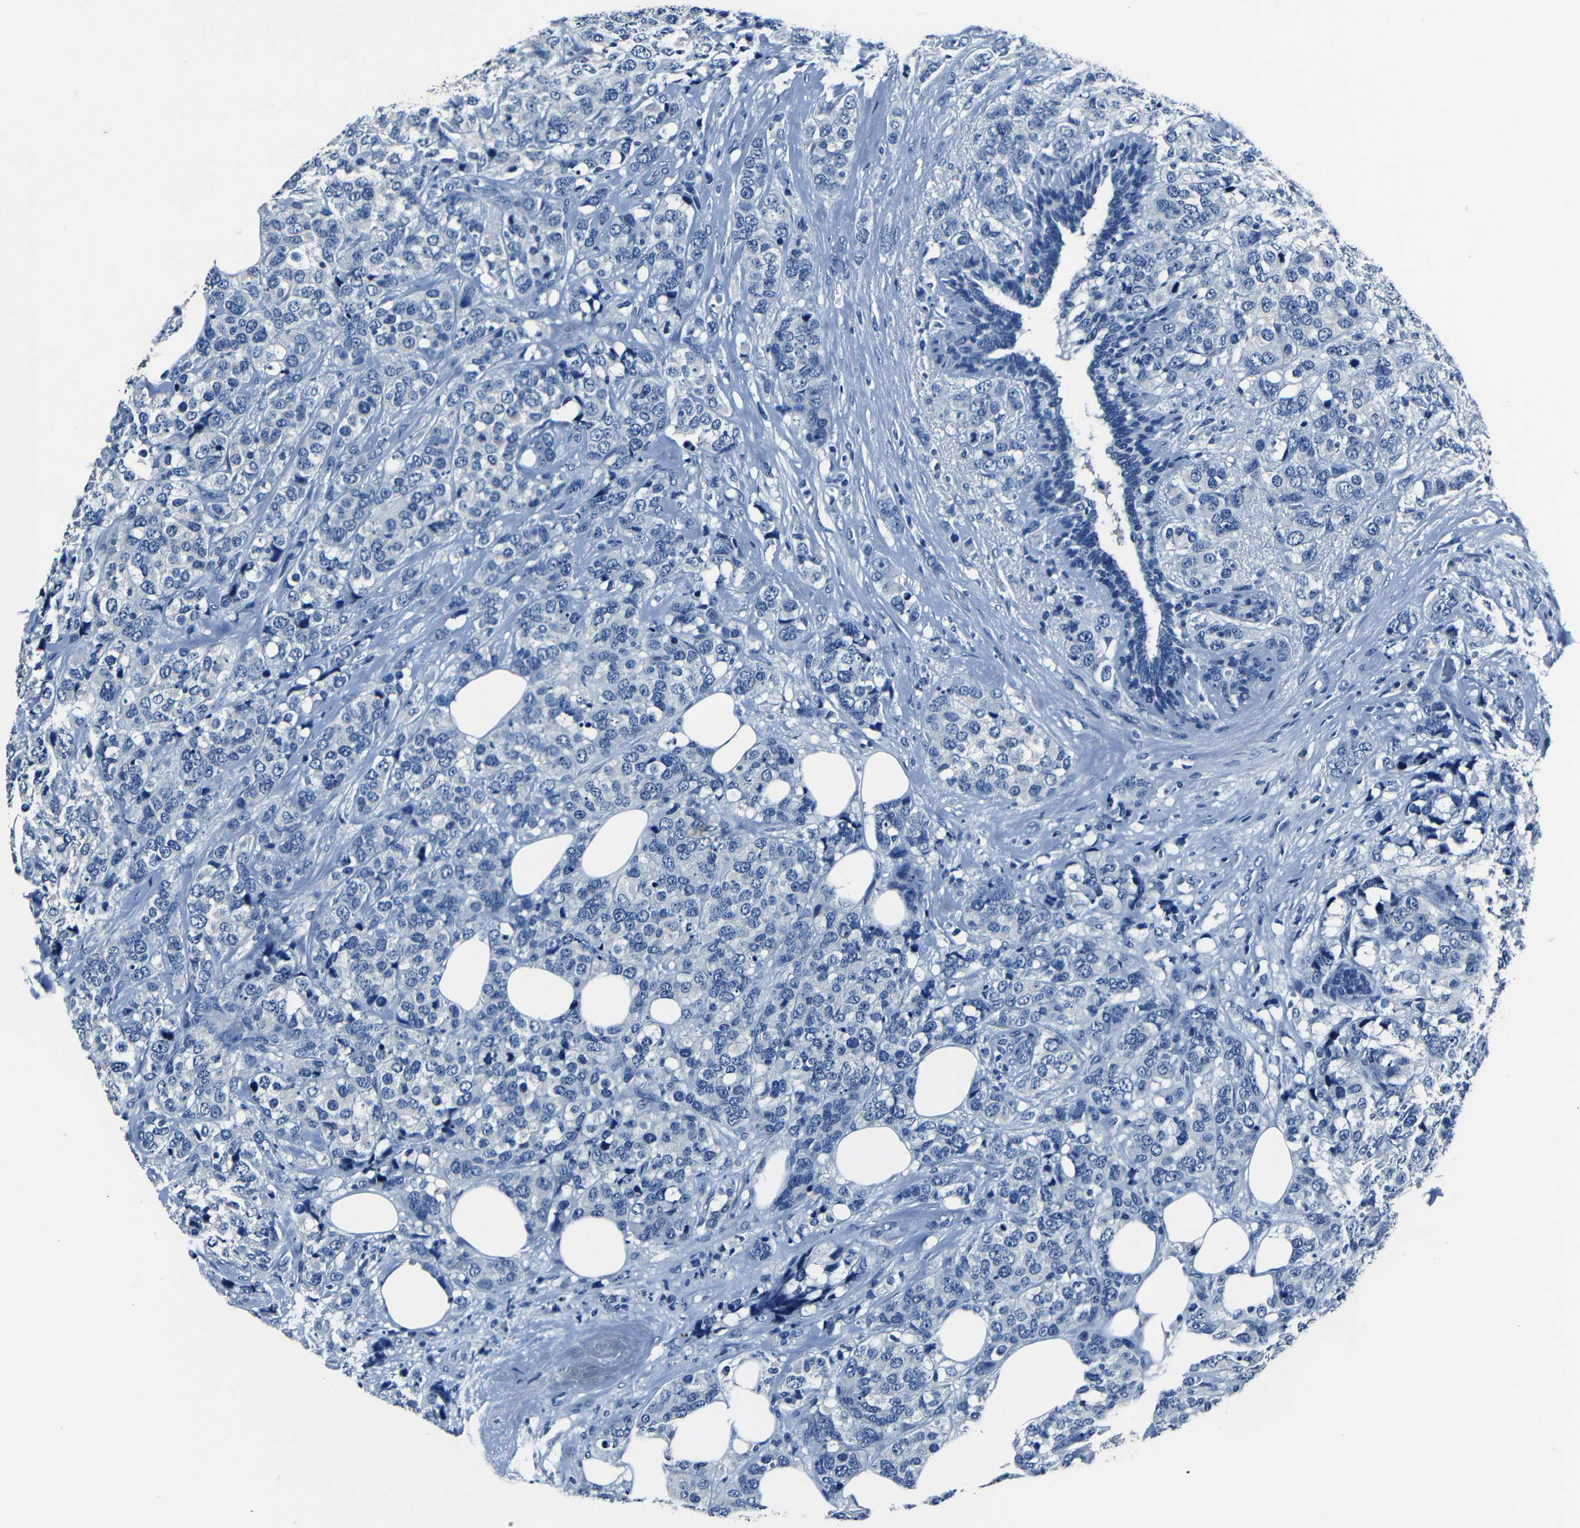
{"staining": {"intensity": "negative", "quantity": "none", "location": "none"}, "tissue": "breast cancer", "cell_type": "Tumor cells", "image_type": "cancer", "snomed": [{"axis": "morphology", "description": "Lobular carcinoma"}, {"axis": "topography", "description": "Breast"}], "caption": "Immunohistochemistry (IHC) image of breast cancer (lobular carcinoma) stained for a protein (brown), which demonstrates no positivity in tumor cells. The staining was performed using DAB (3,3'-diaminobenzidine) to visualize the protein expression in brown, while the nuclei were stained in blue with hematoxylin (Magnification: 20x).", "gene": "NCMAP", "patient": {"sex": "female", "age": 59}}